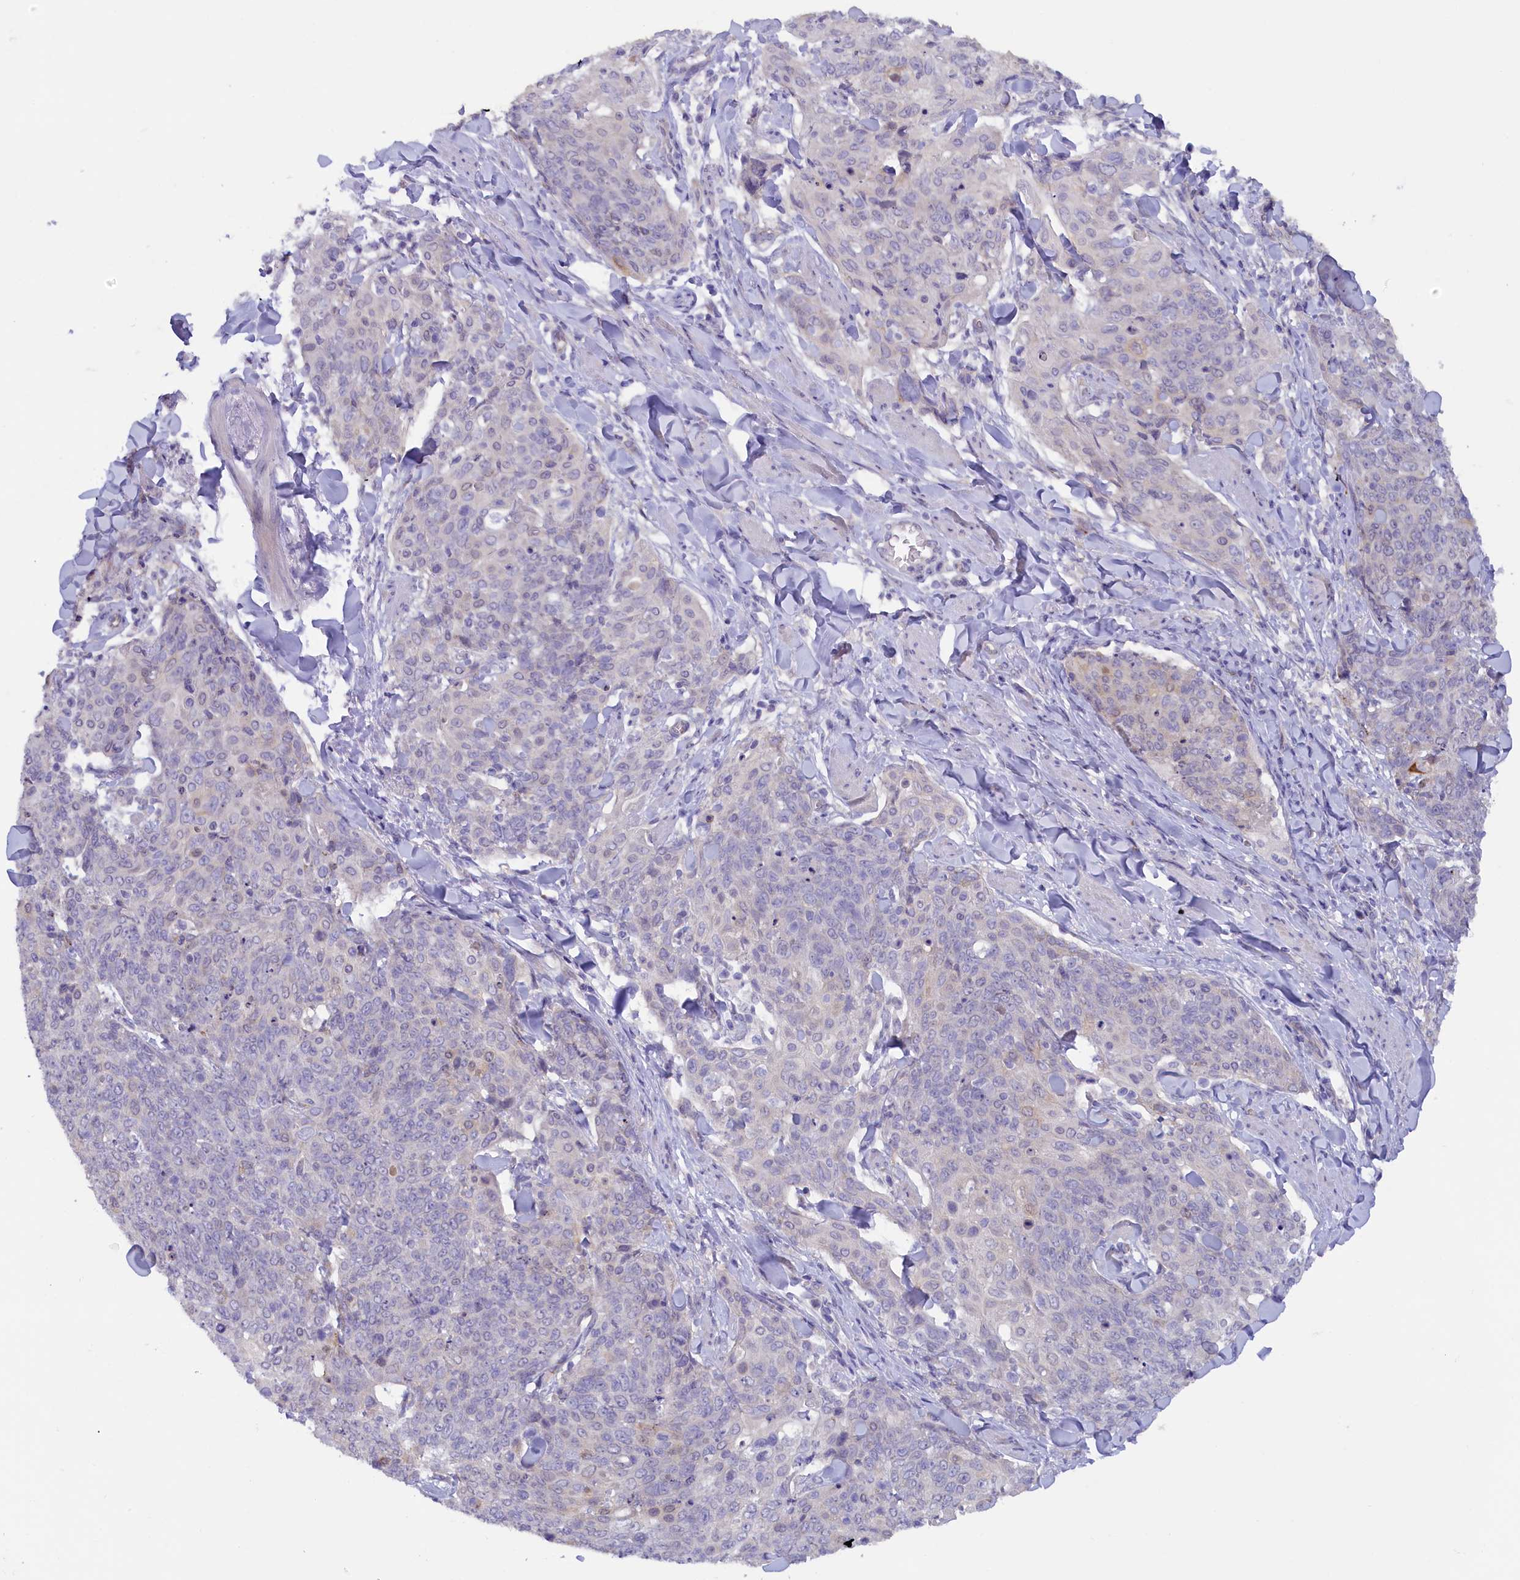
{"staining": {"intensity": "negative", "quantity": "none", "location": "none"}, "tissue": "skin cancer", "cell_type": "Tumor cells", "image_type": "cancer", "snomed": [{"axis": "morphology", "description": "Squamous cell carcinoma, NOS"}, {"axis": "topography", "description": "Skin"}, {"axis": "topography", "description": "Vulva"}], "caption": "A high-resolution photomicrograph shows IHC staining of skin cancer (squamous cell carcinoma), which displays no significant expression in tumor cells.", "gene": "ZSWIM4", "patient": {"sex": "female", "age": 85}}